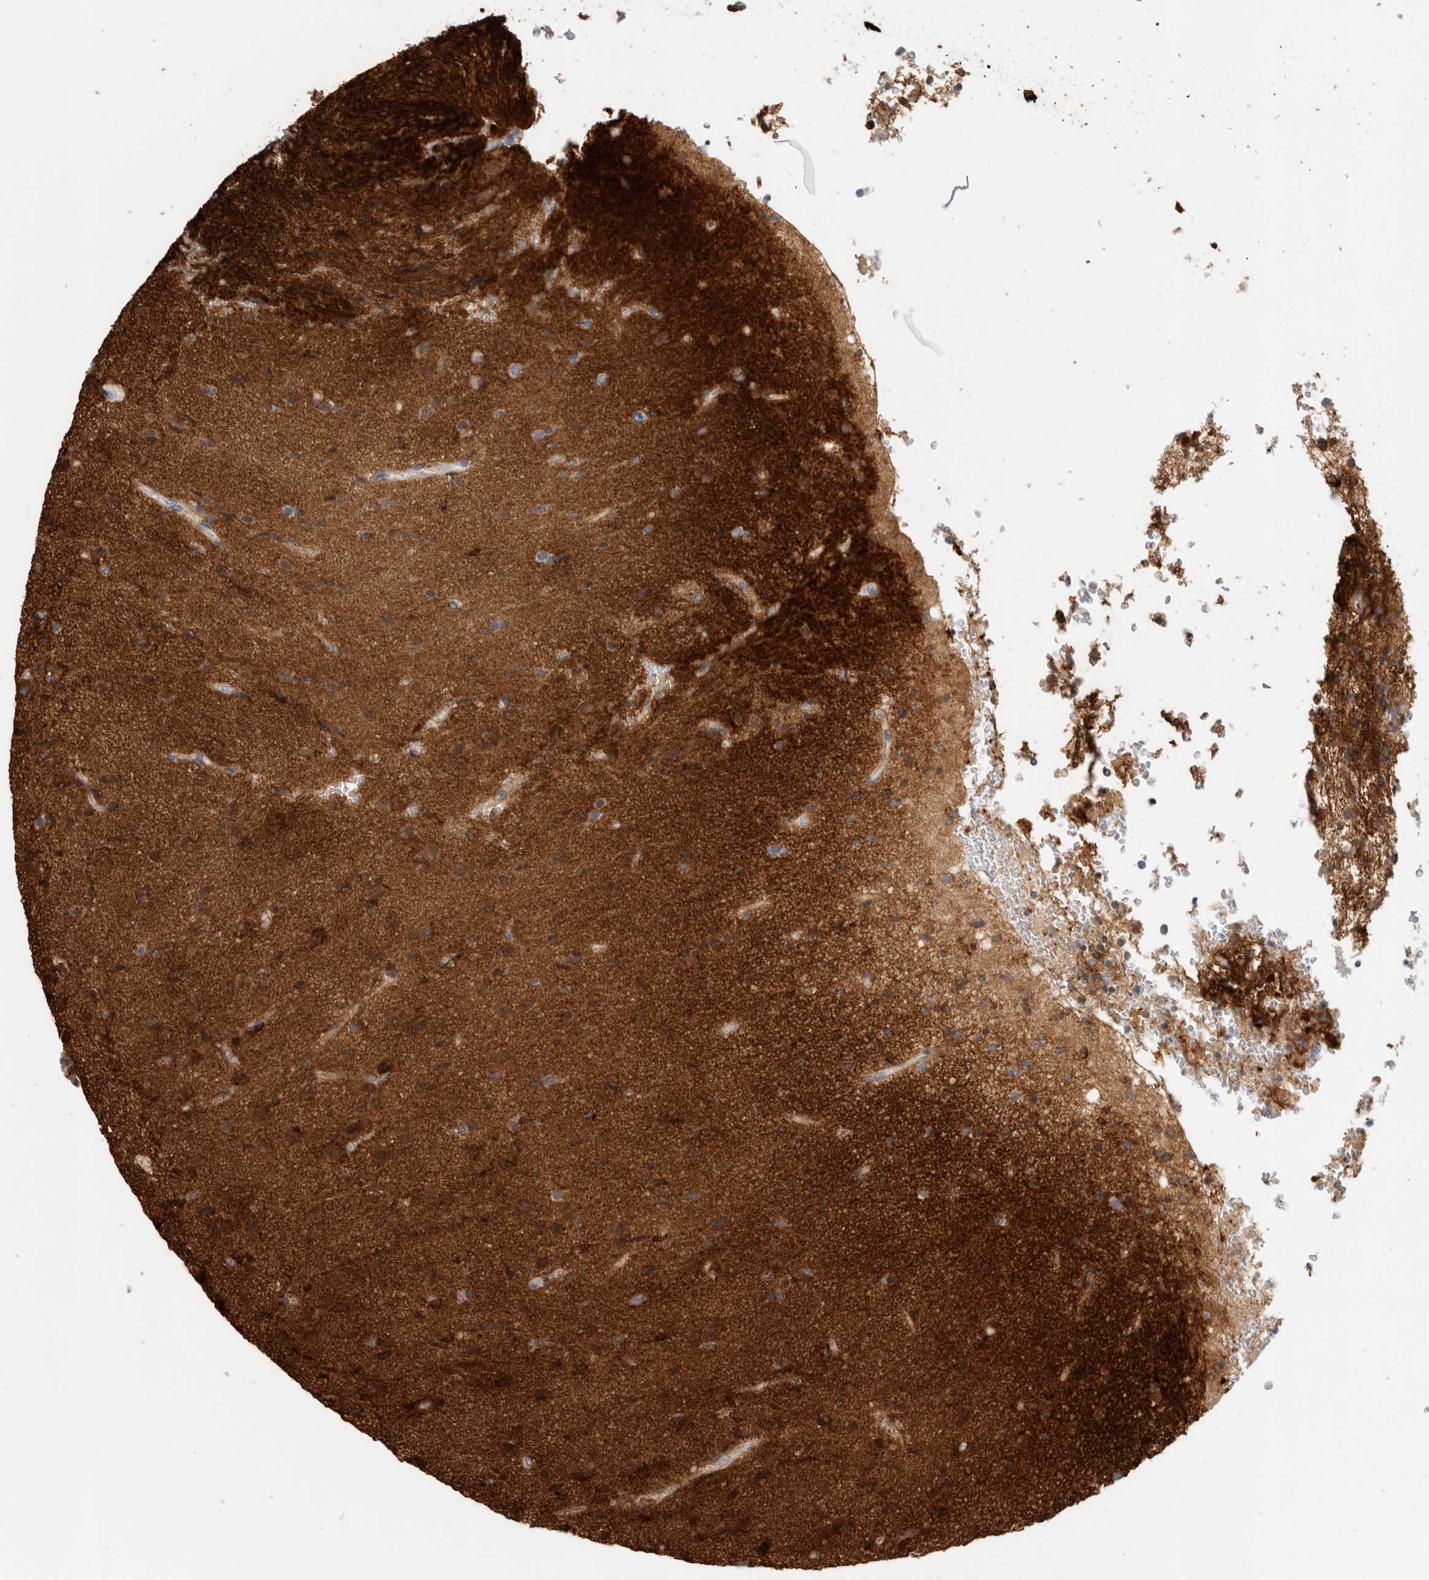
{"staining": {"intensity": "strong", "quantity": "<25%", "location": "cytoplasmic/membranous"}, "tissue": "glioma", "cell_type": "Tumor cells", "image_type": "cancer", "snomed": [{"axis": "morphology", "description": "Glioma, malignant, High grade"}, {"axis": "topography", "description": "Brain"}], "caption": "Malignant glioma (high-grade) was stained to show a protein in brown. There is medium levels of strong cytoplasmic/membranous staining in approximately <25% of tumor cells. The staining was performed using DAB to visualize the protein expression in brown, while the nuclei were stained in blue with hematoxylin (Magnification: 20x).", "gene": "BCAN", "patient": {"sex": "male", "age": 72}}